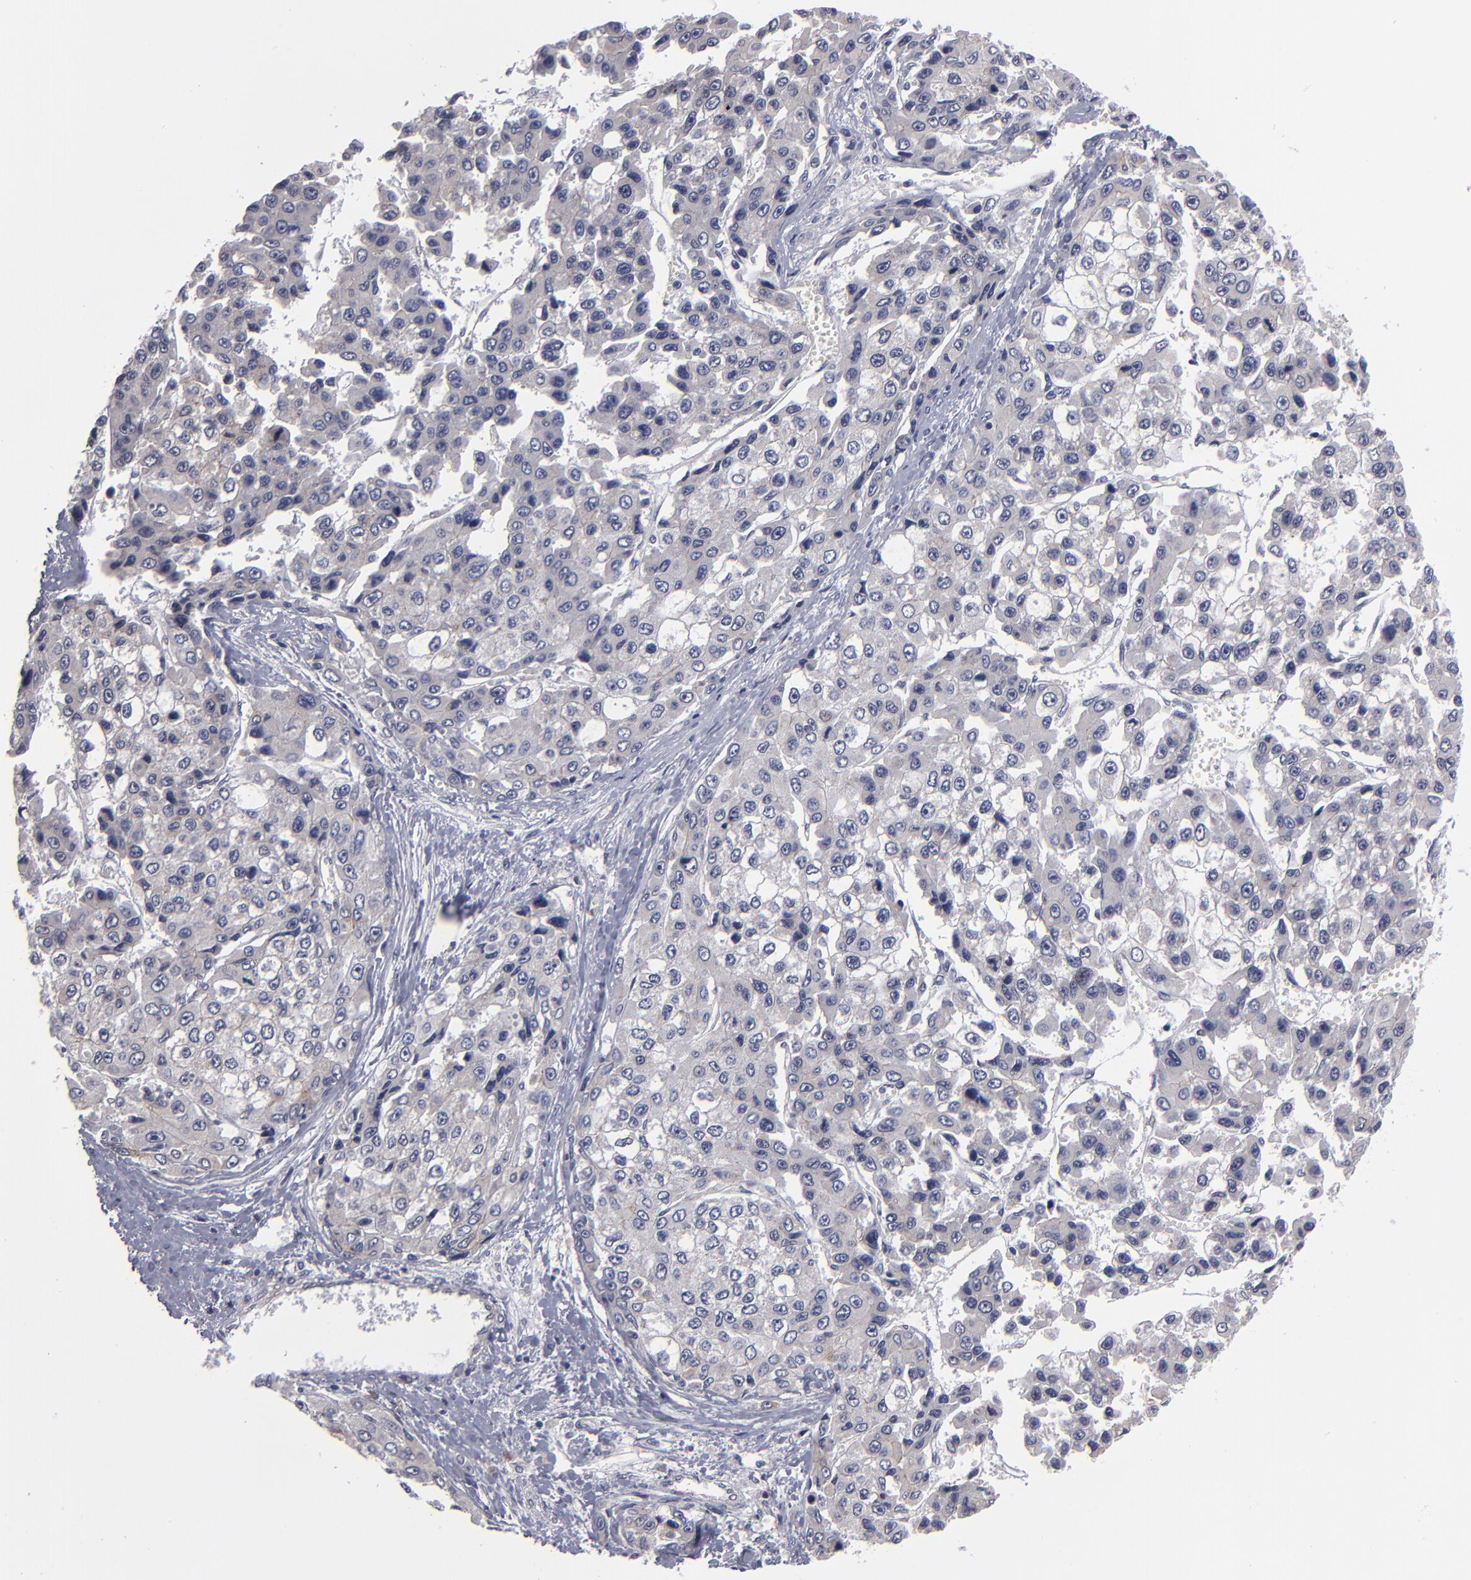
{"staining": {"intensity": "negative", "quantity": "none", "location": "none"}, "tissue": "liver cancer", "cell_type": "Tumor cells", "image_type": "cancer", "snomed": [{"axis": "morphology", "description": "Carcinoma, Hepatocellular, NOS"}, {"axis": "topography", "description": "Liver"}], "caption": "Tumor cells show no significant positivity in liver hepatocellular carcinoma.", "gene": "CEP97", "patient": {"sex": "female", "age": 66}}